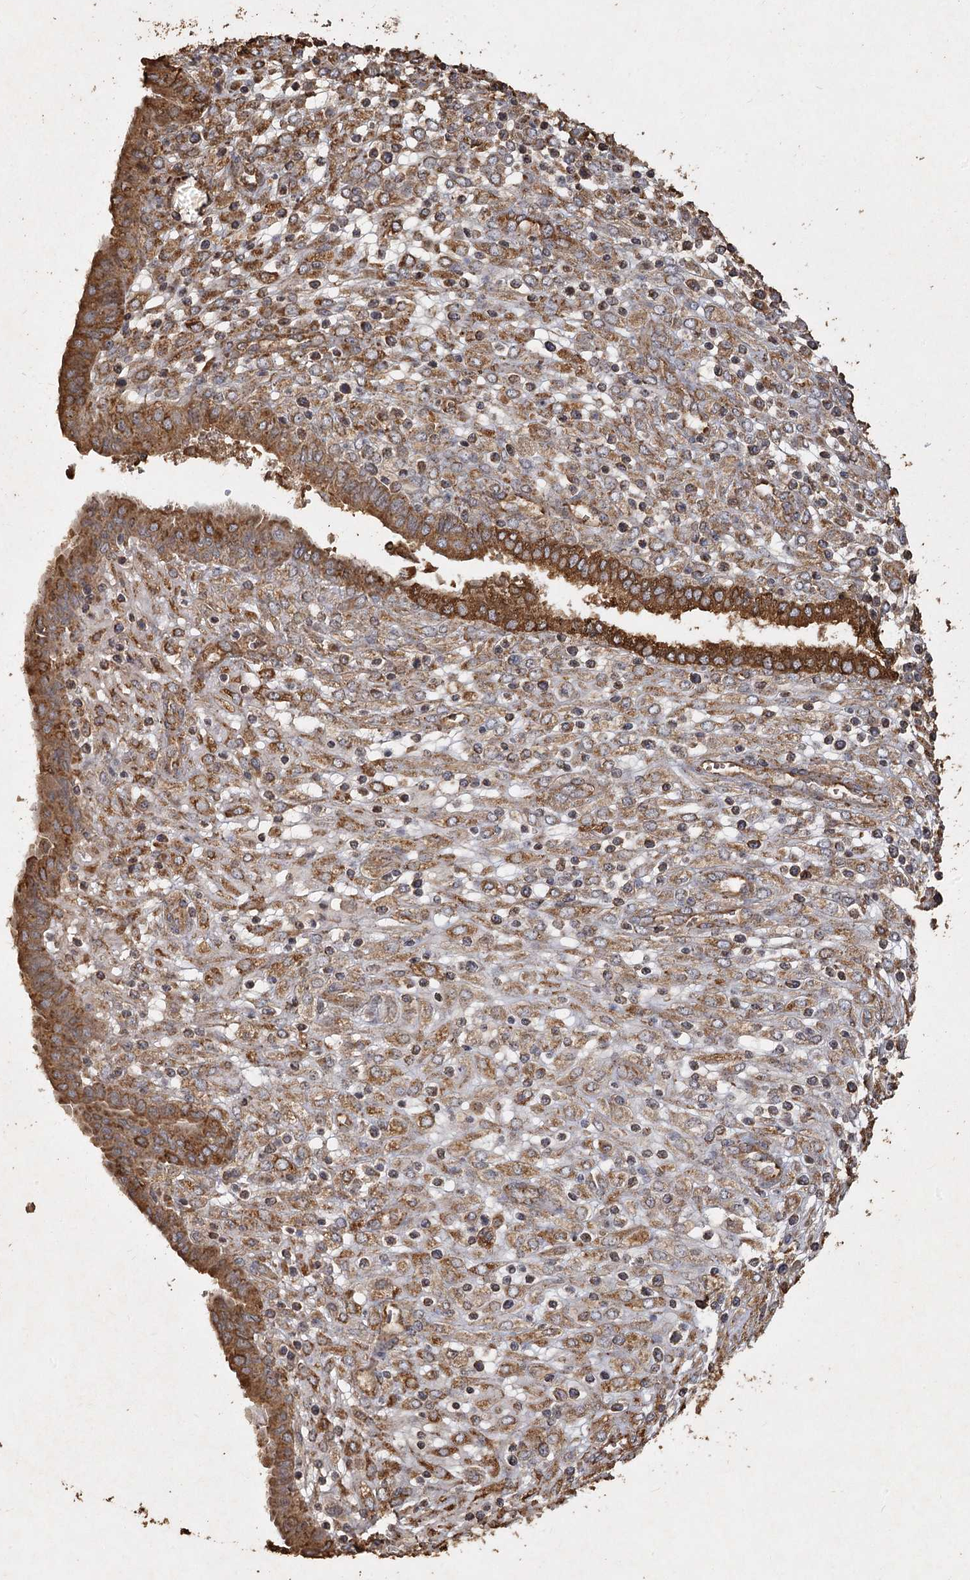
{"staining": {"intensity": "moderate", "quantity": ">75%", "location": "cytoplasmic/membranous"}, "tissue": "endometrial cancer", "cell_type": "Tumor cells", "image_type": "cancer", "snomed": [{"axis": "morphology", "description": "Normal tissue, NOS"}, {"axis": "morphology", "description": "Adenocarcinoma, NOS"}, {"axis": "topography", "description": "Endometrium"}], "caption": "Adenocarcinoma (endometrial) stained for a protein shows moderate cytoplasmic/membranous positivity in tumor cells.", "gene": "PIK3C2A", "patient": {"sex": "female", "age": 53}}